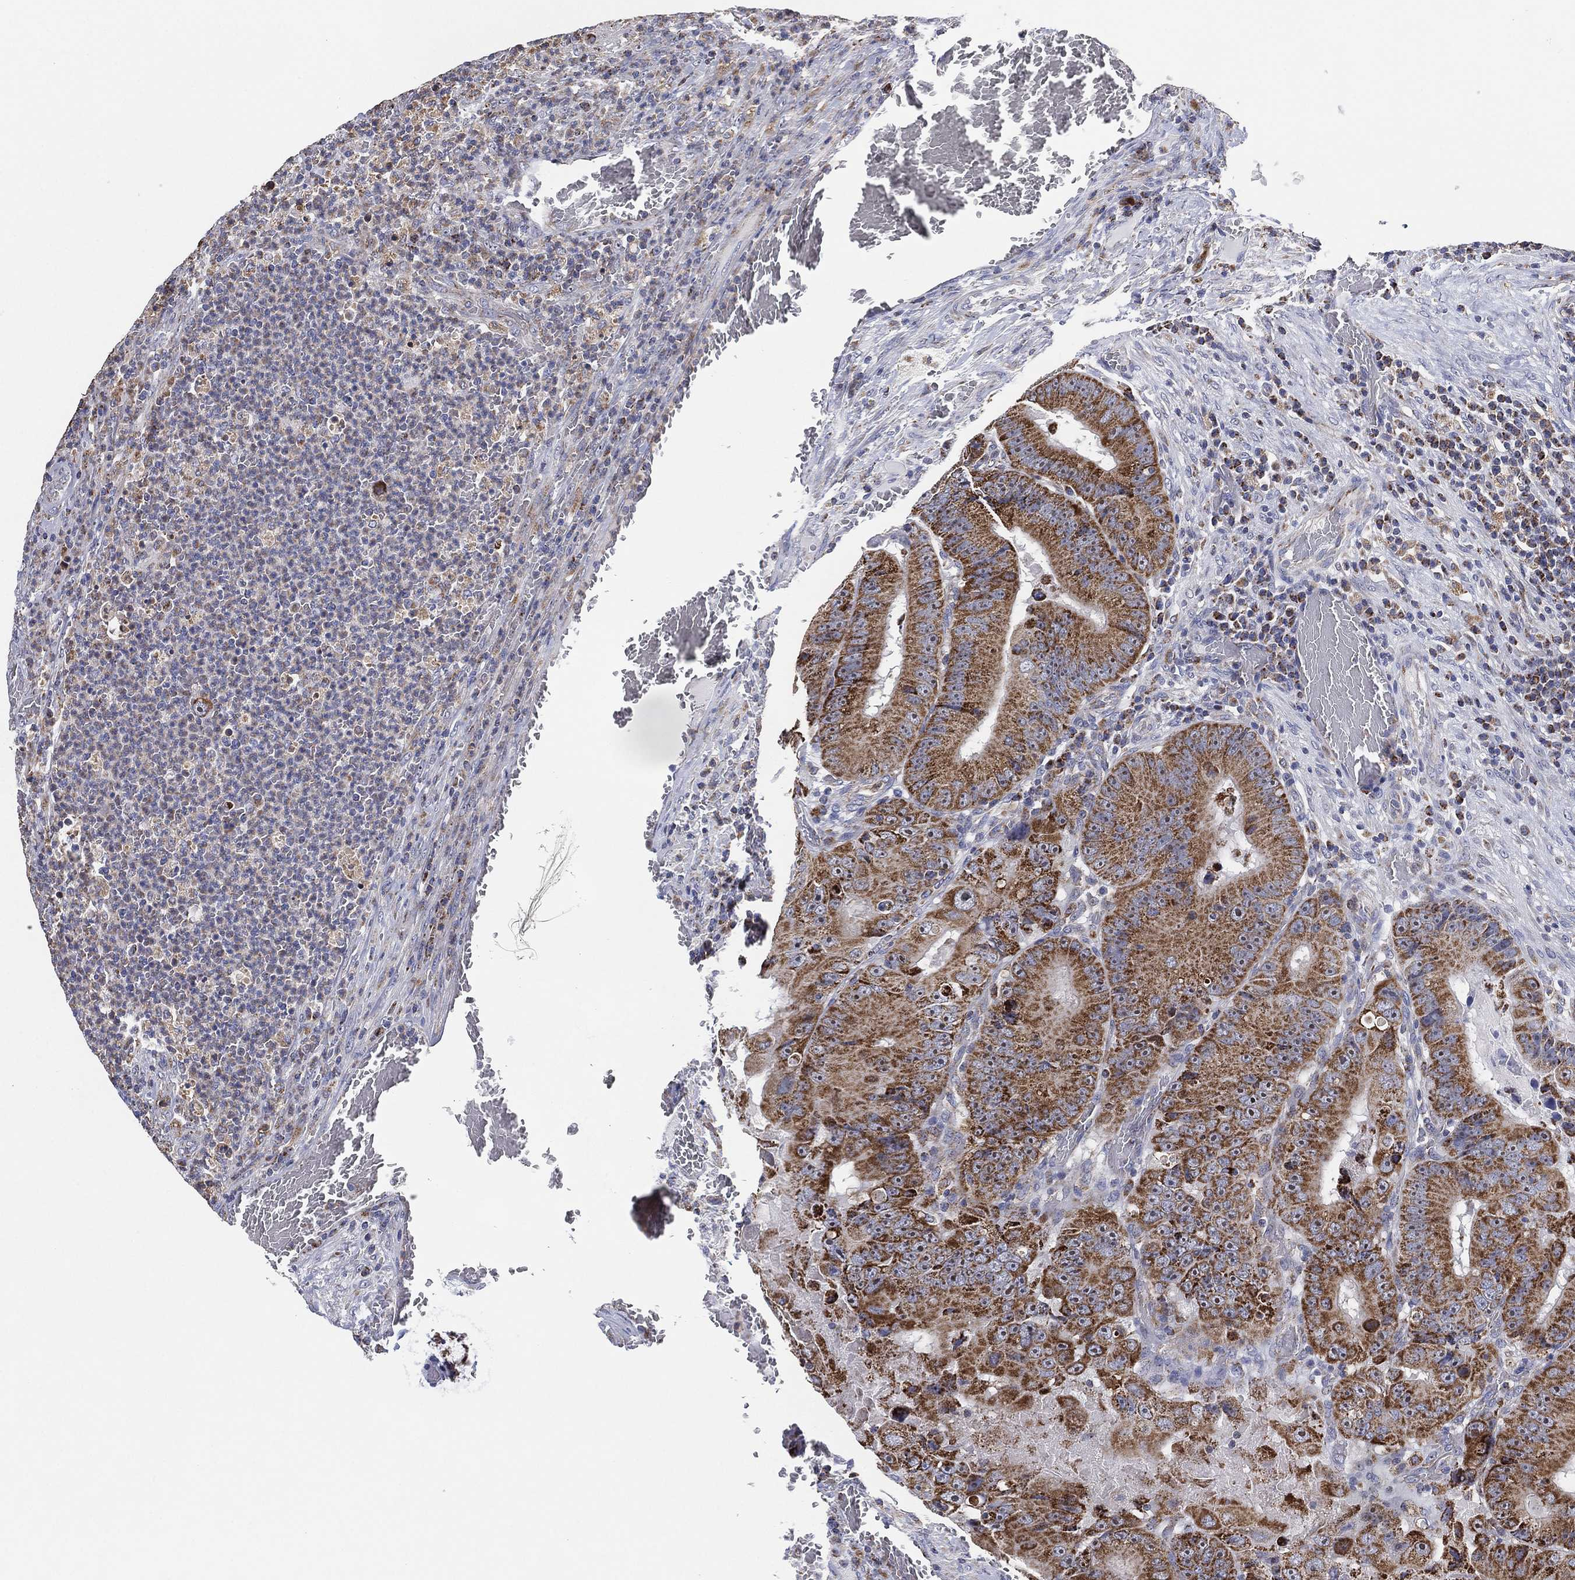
{"staining": {"intensity": "moderate", "quantity": ">75%", "location": "cytoplasmic/membranous"}, "tissue": "colorectal cancer", "cell_type": "Tumor cells", "image_type": "cancer", "snomed": [{"axis": "morphology", "description": "Adenocarcinoma, NOS"}, {"axis": "topography", "description": "Colon"}], "caption": "Colorectal cancer tissue demonstrates moderate cytoplasmic/membranous staining in approximately >75% of tumor cells", "gene": "GCAT", "patient": {"sex": "female", "age": 86}}